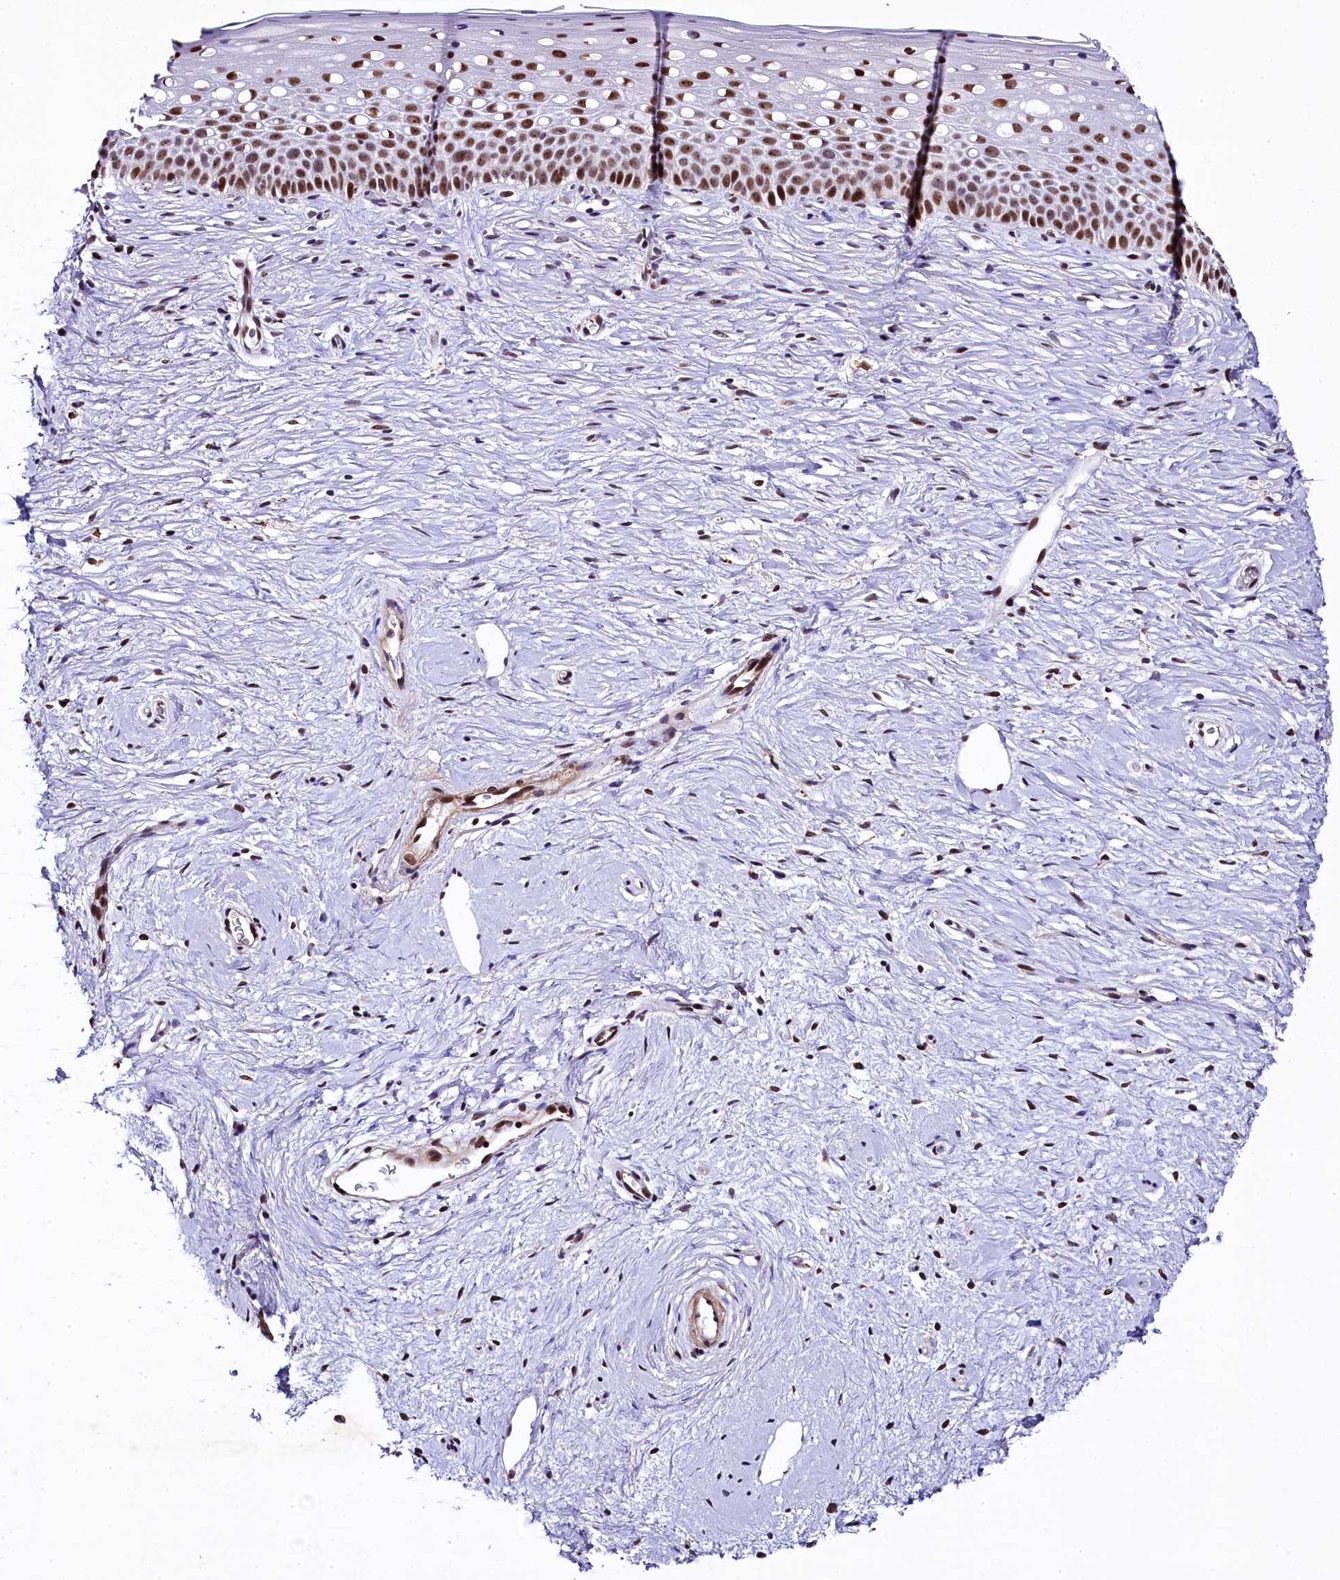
{"staining": {"intensity": "moderate", "quantity": ">75%", "location": "nuclear"}, "tissue": "cervix", "cell_type": "Glandular cells", "image_type": "normal", "snomed": [{"axis": "morphology", "description": "Normal tissue, NOS"}, {"axis": "topography", "description": "Cervix"}], "caption": "A brown stain labels moderate nuclear expression of a protein in glandular cells of normal cervix.", "gene": "SAMD10", "patient": {"sex": "female", "age": 57}}